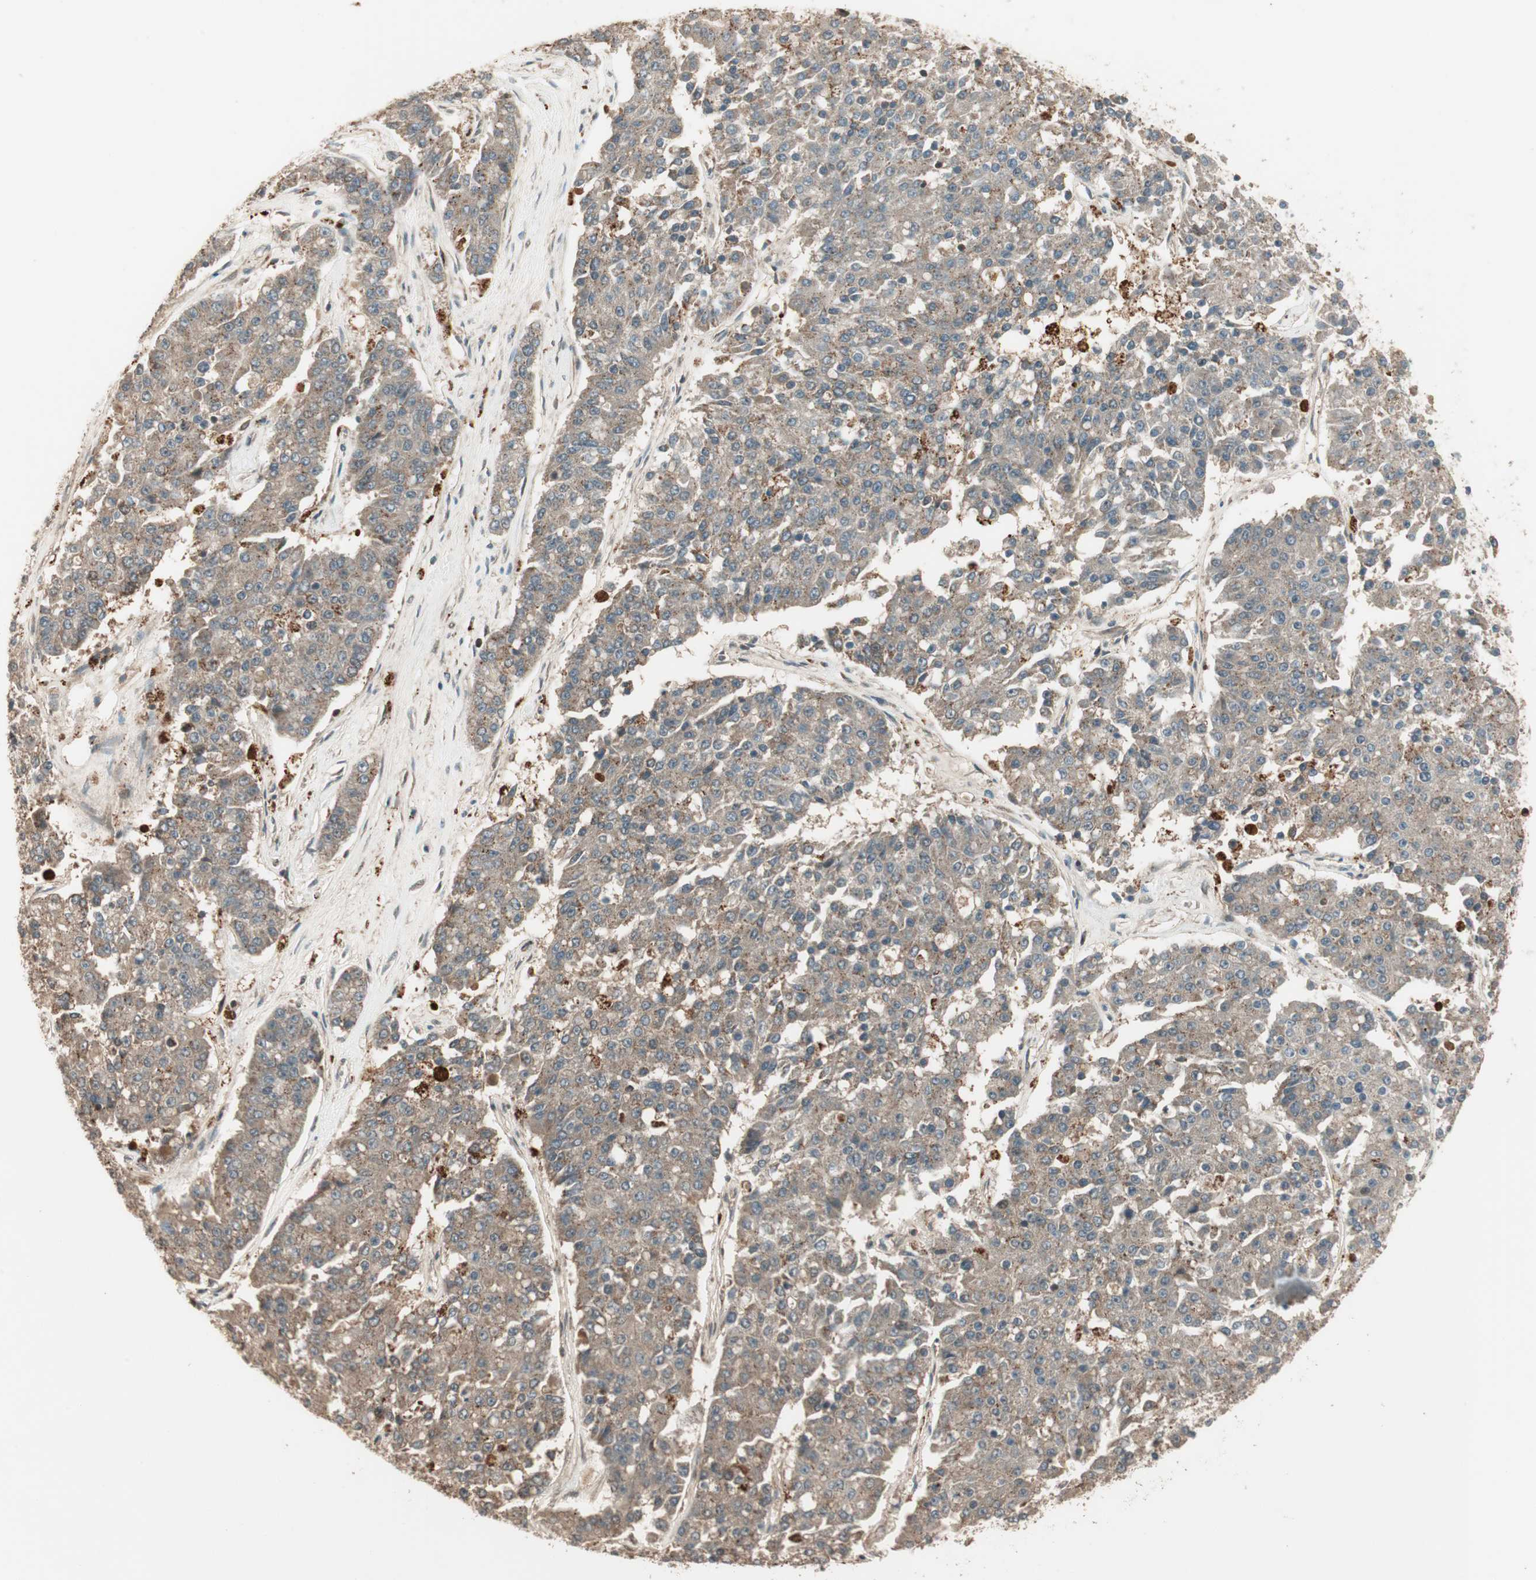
{"staining": {"intensity": "moderate", "quantity": ">75%", "location": "cytoplasmic/membranous"}, "tissue": "pancreatic cancer", "cell_type": "Tumor cells", "image_type": "cancer", "snomed": [{"axis": "morphology", "description": "Adenocarcinoma, NOS"}, {"axis": "topography", "description": "Pancreas"}], "caption": "A micrograph of pancreatic cancer (adenocarcinoma) stained for a protein shows moderate cytoplasmic/membranous brown staining in tumor cells.", "gene": "CNOT4", "patient": {"sex": "male", "age": 50}}